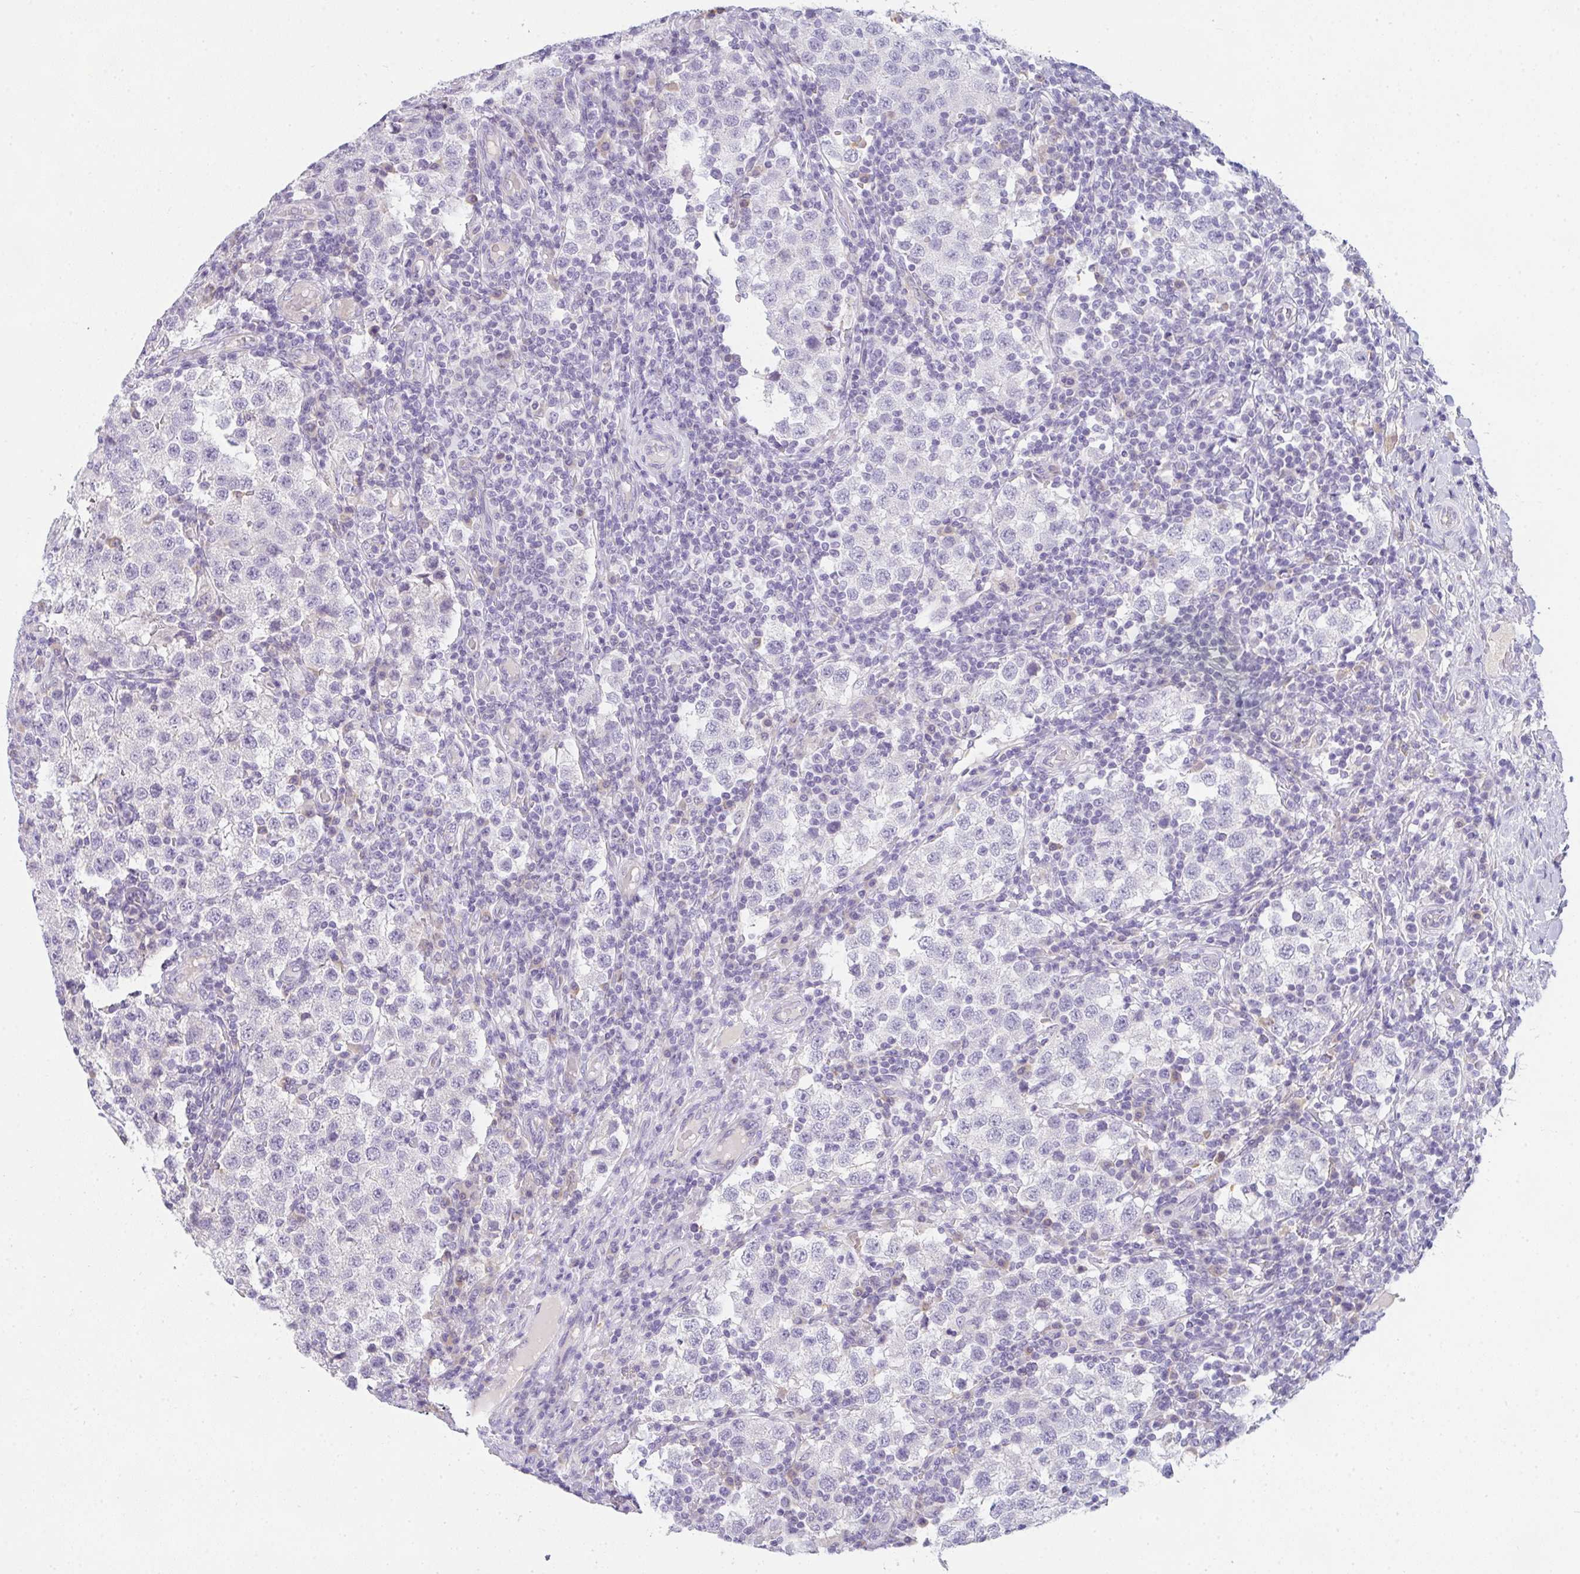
{"staining": {"intensity": "negative", "quantity": "none", "location": "none"}, "tissue": "testis cancer", "cell_type": "Tumor cells", "image_type": "cancer", "snomed": [{"axis": "morphology", "description": "Seminoma, NOS"}, {"axis": "topography", "description": "Testis"}], "caption": "The immunohistochemistry (IHC) image has no significant staining in tumor cells of testis cancer (seminoma) tissue.", "gene": "COX7B", "patient": {"sex": "male", "age": 34}}